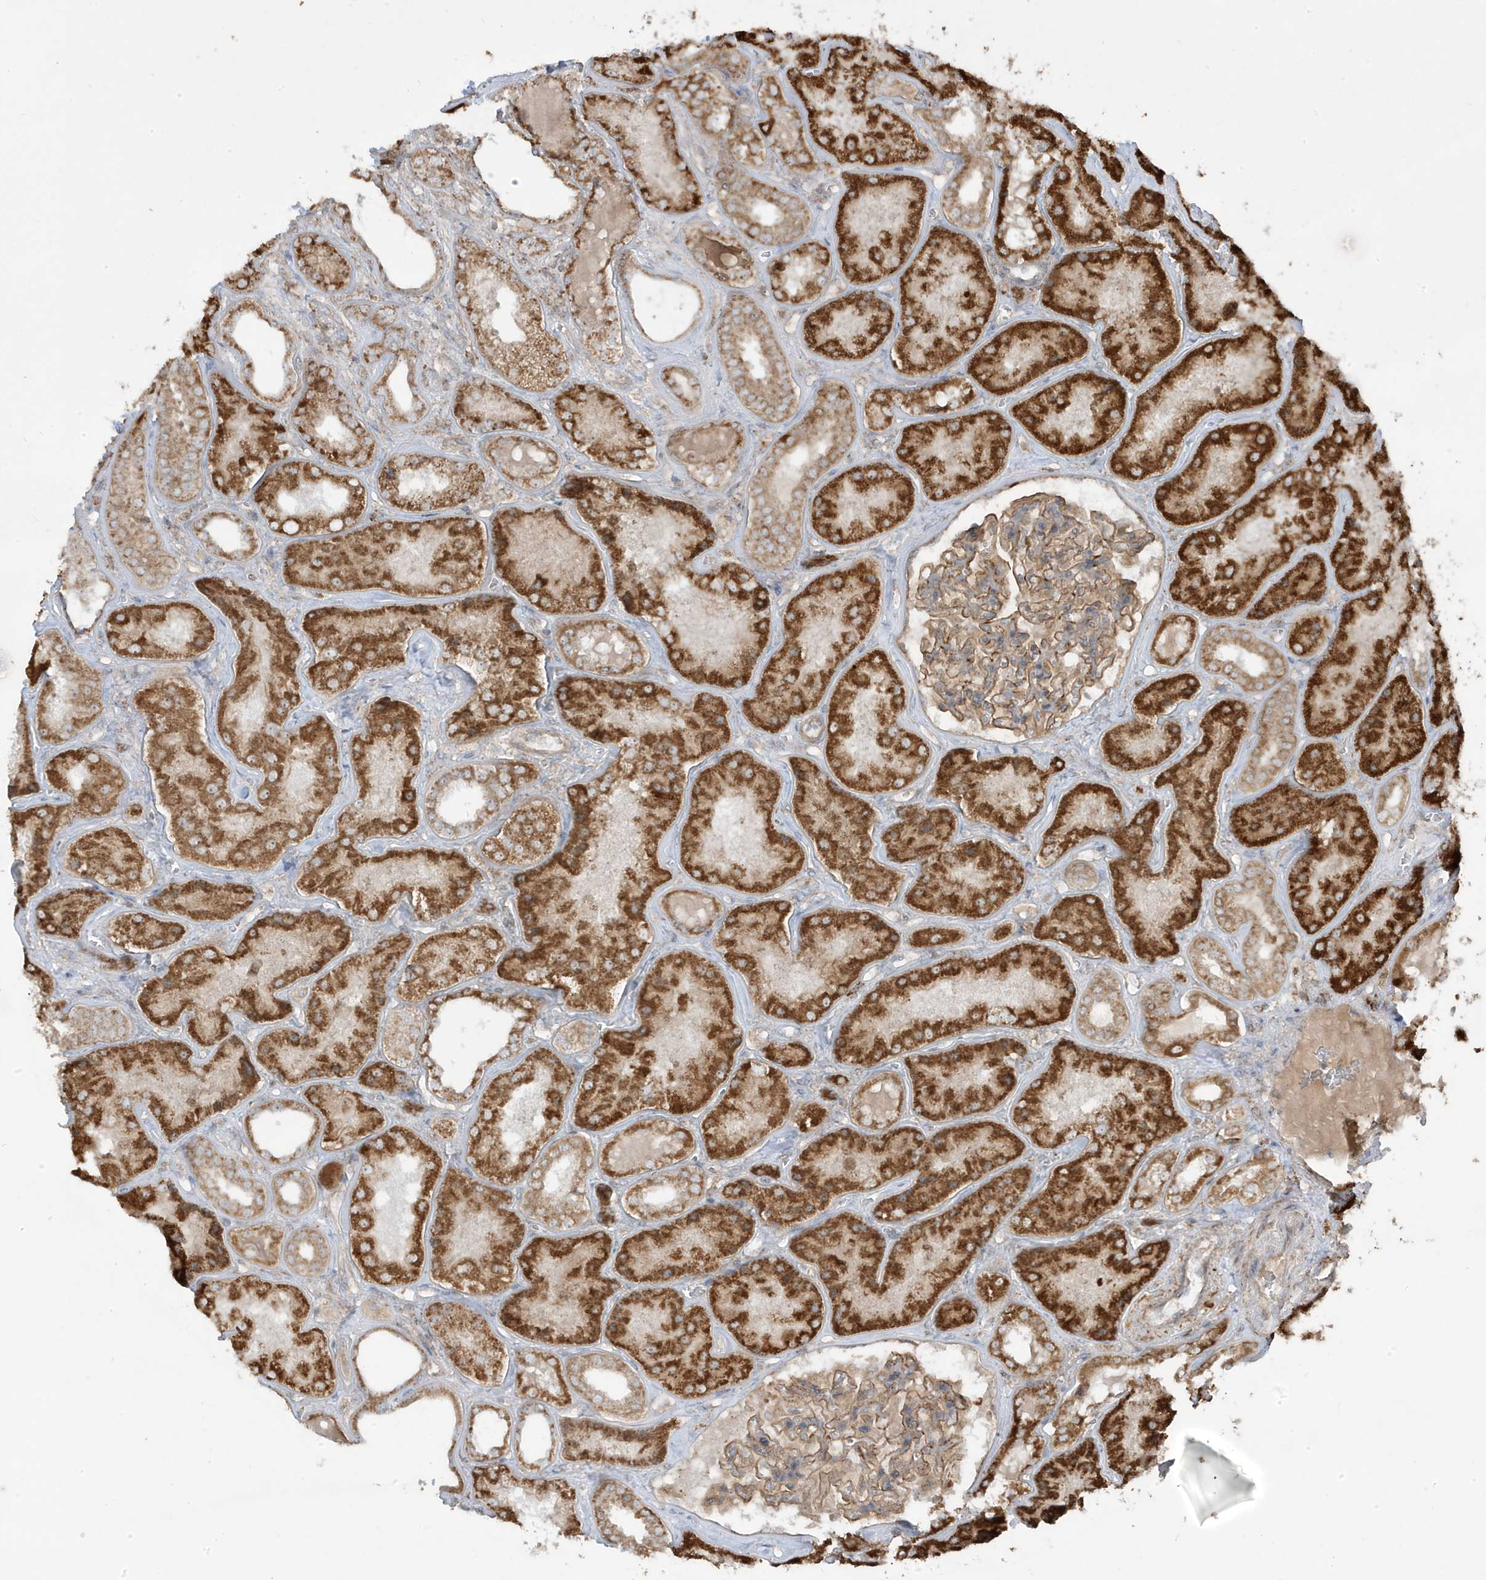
{"staining": {"intensity": "moderate", "quantity": ">75%", "location": "cytoplasmic/membranous"}, "tissue": "kidney", "cell_type": "Cells in glomeruli", "image_type": "normal", "snomed": [{"axis": "morphology", "description": "Normal tissue, NOS"}, {"axis": "topography", "description": "Kidney"}], "caption": "A high-resolution photomicrograph shows immunohistochemistry (IHC) staining of unremarkable kidney, which reveals moderate cytoplasmic/membranous staining in about >75% of cells in glomeruli. The staining was performed using DAB (3,3'-diaminobenzidine) to visualize the protein expression in brown, while the nuclei were stained in blue with hematoxylin (Magnification: 20x).", "gene": "CLUAP1", "patient": {"sex": "female", "age": 56}}